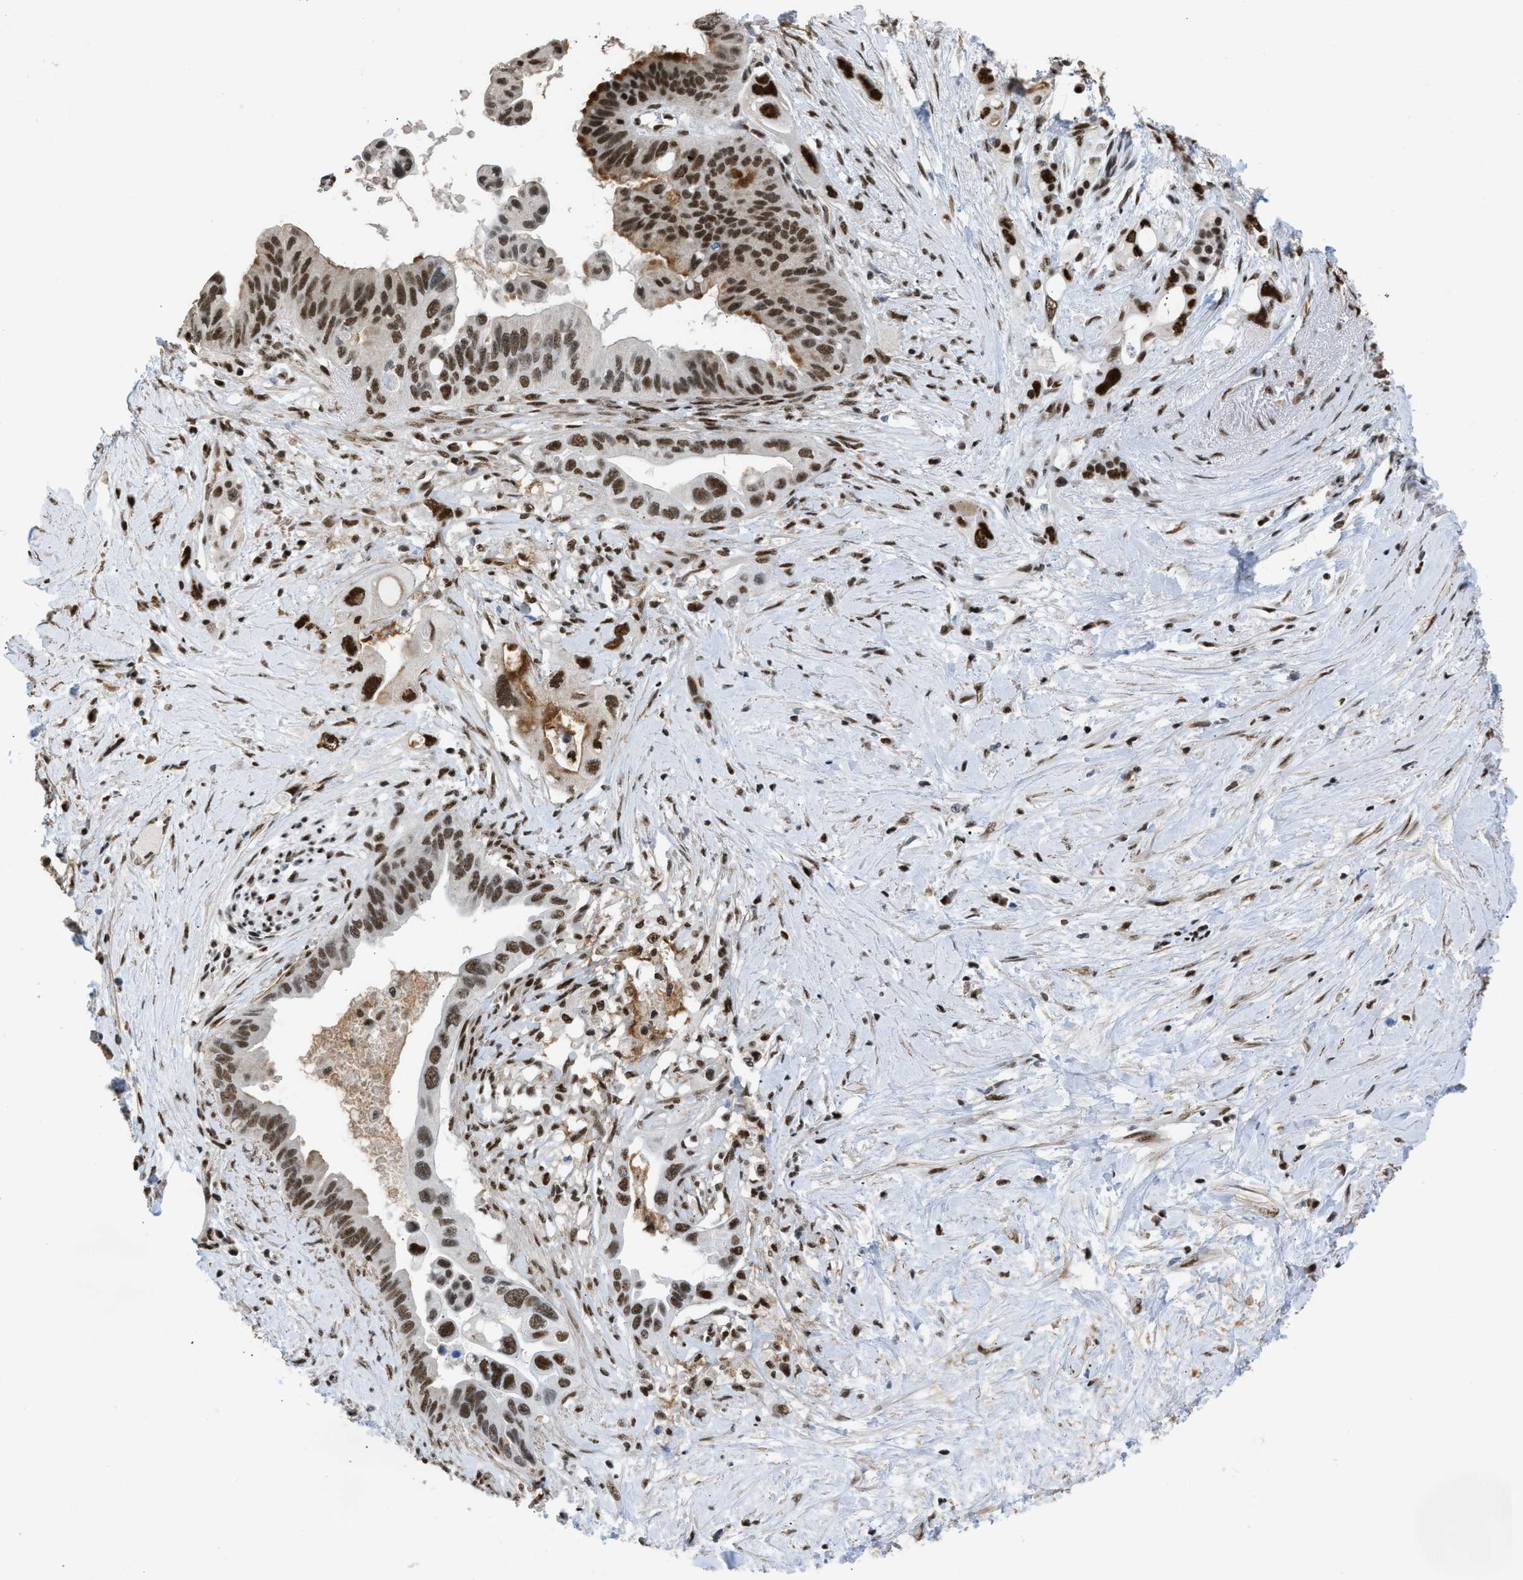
{"staining": {"intensity": "strong", "quantity": ">75%", "location": "nuclear"}, "tissue": "pancreatic cancer", "cell_type": "Tumor cells", "image_type": "cancer", "snomed": [{"axis": "morphology", "description": "Adenocarcinoma, NOS"}, {"axis": "topography", "description": "Pancreas"}], "caption": "Pancreatic cancer stained for a protein shows strong nuclear positivity in tumor cells. The staining is performed using DAB (3,3'-diaminobenzidine) brown chromogen to label protein expression. The nuclei are counter-stained blue using hematoxylin.", "gene": "SCAF4", "patient": {"sex": "female", "age": 56}}